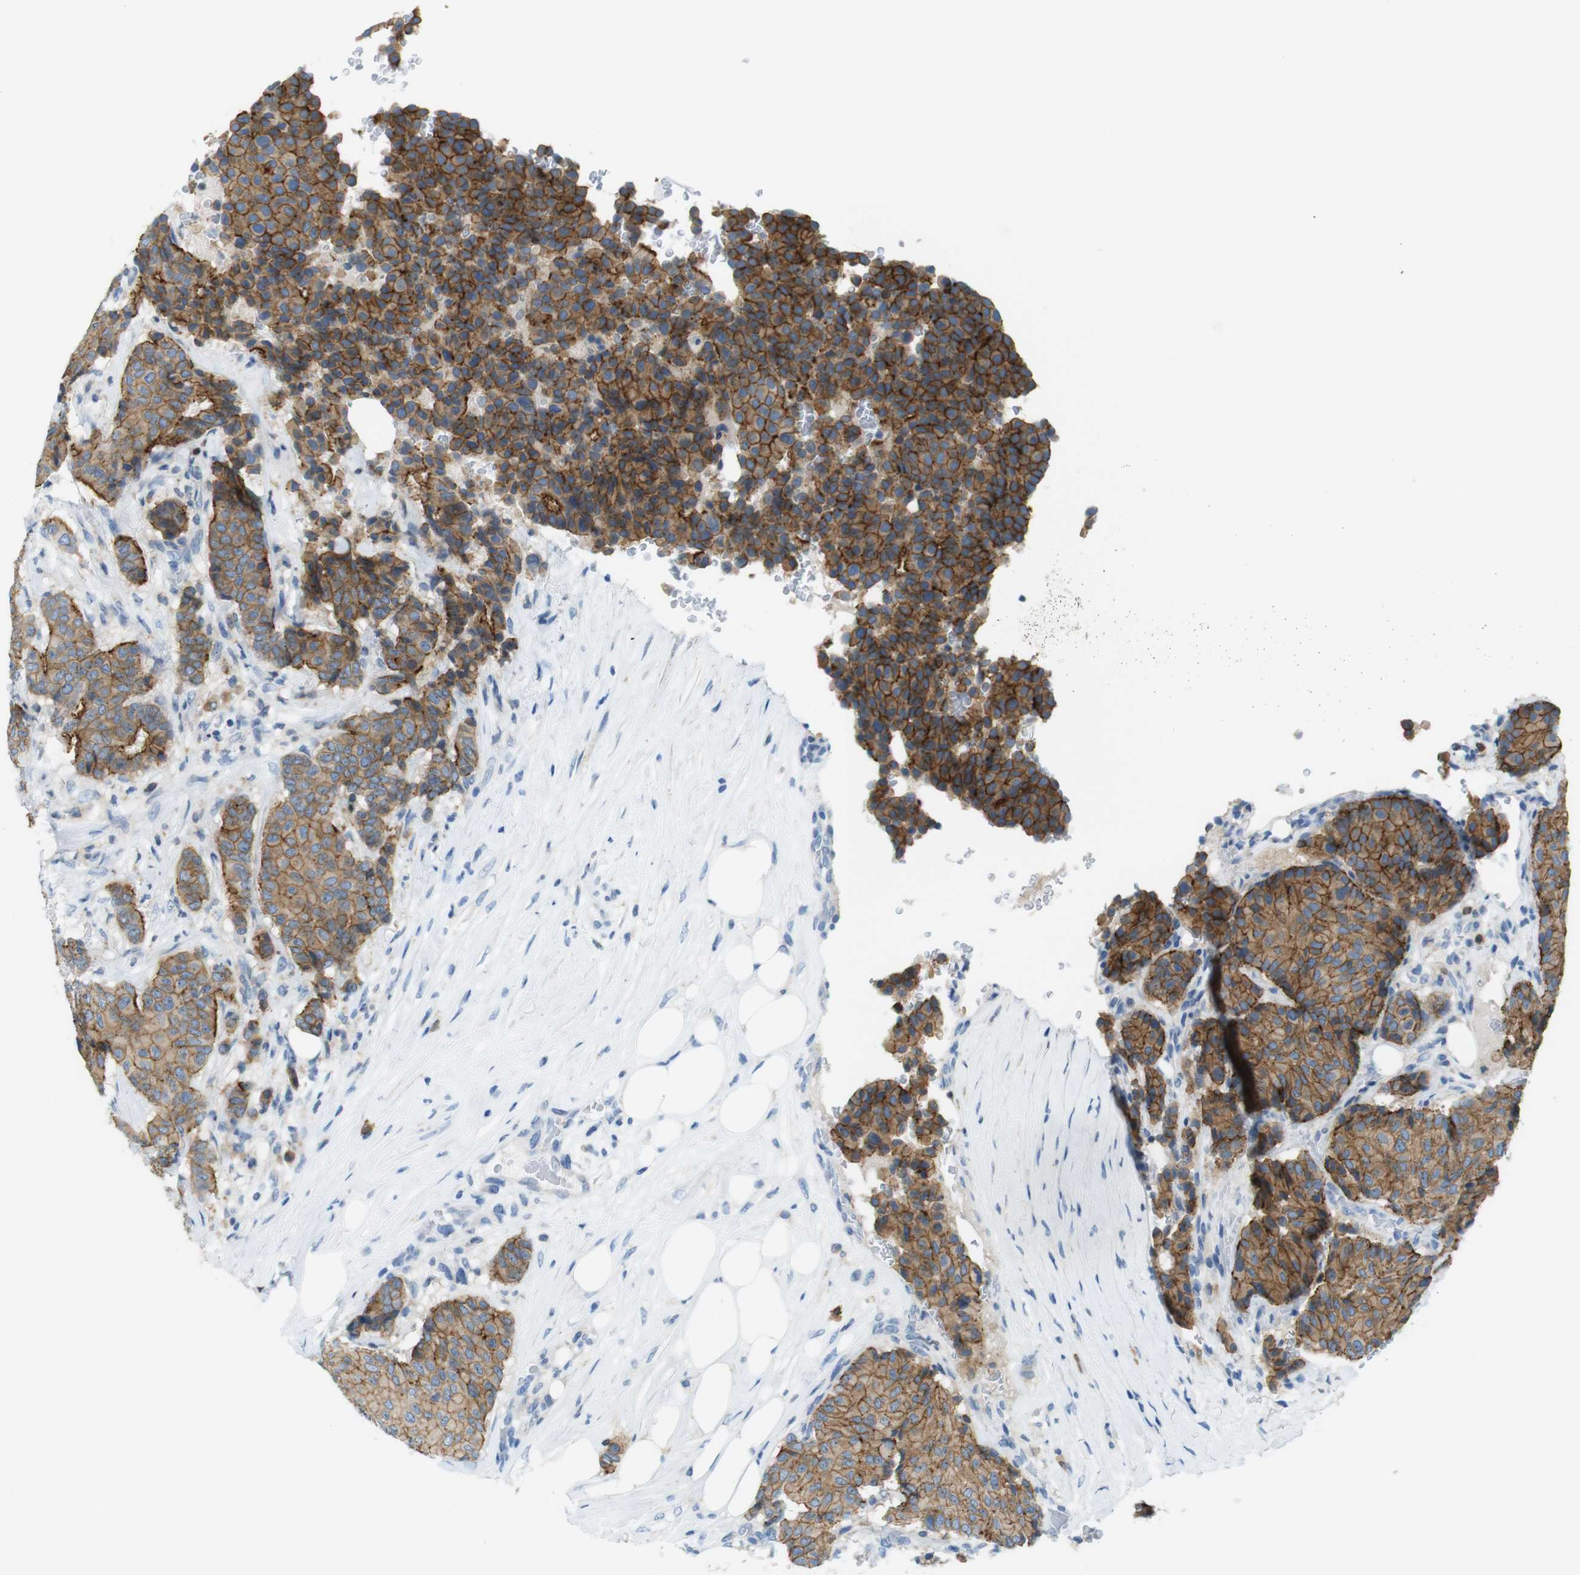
{"staining": {"intensity": "moderate", "quantity": "25%-75%", "location": "cytoplasmic/membranous"}, "tissue": "breast cancer", "cell_type": "Tumor cells", "image_type": "cancer", "snomed": [{"axis": "morphology", "description": "Duct carcinoma"}, {"axis": "topography", "description": "Breast"}], "caption": "DAB (3,3'-diaminobenzidine) immunohistochemical staining of human breast cancer (infiltrating ductal carcinoma) demonstrates moderate cytoplasmic/membranous protein staining in about 25%-75% of tumor cells.", "gene": "TJP3", "patient": {"sex": "female", "age": 75}}